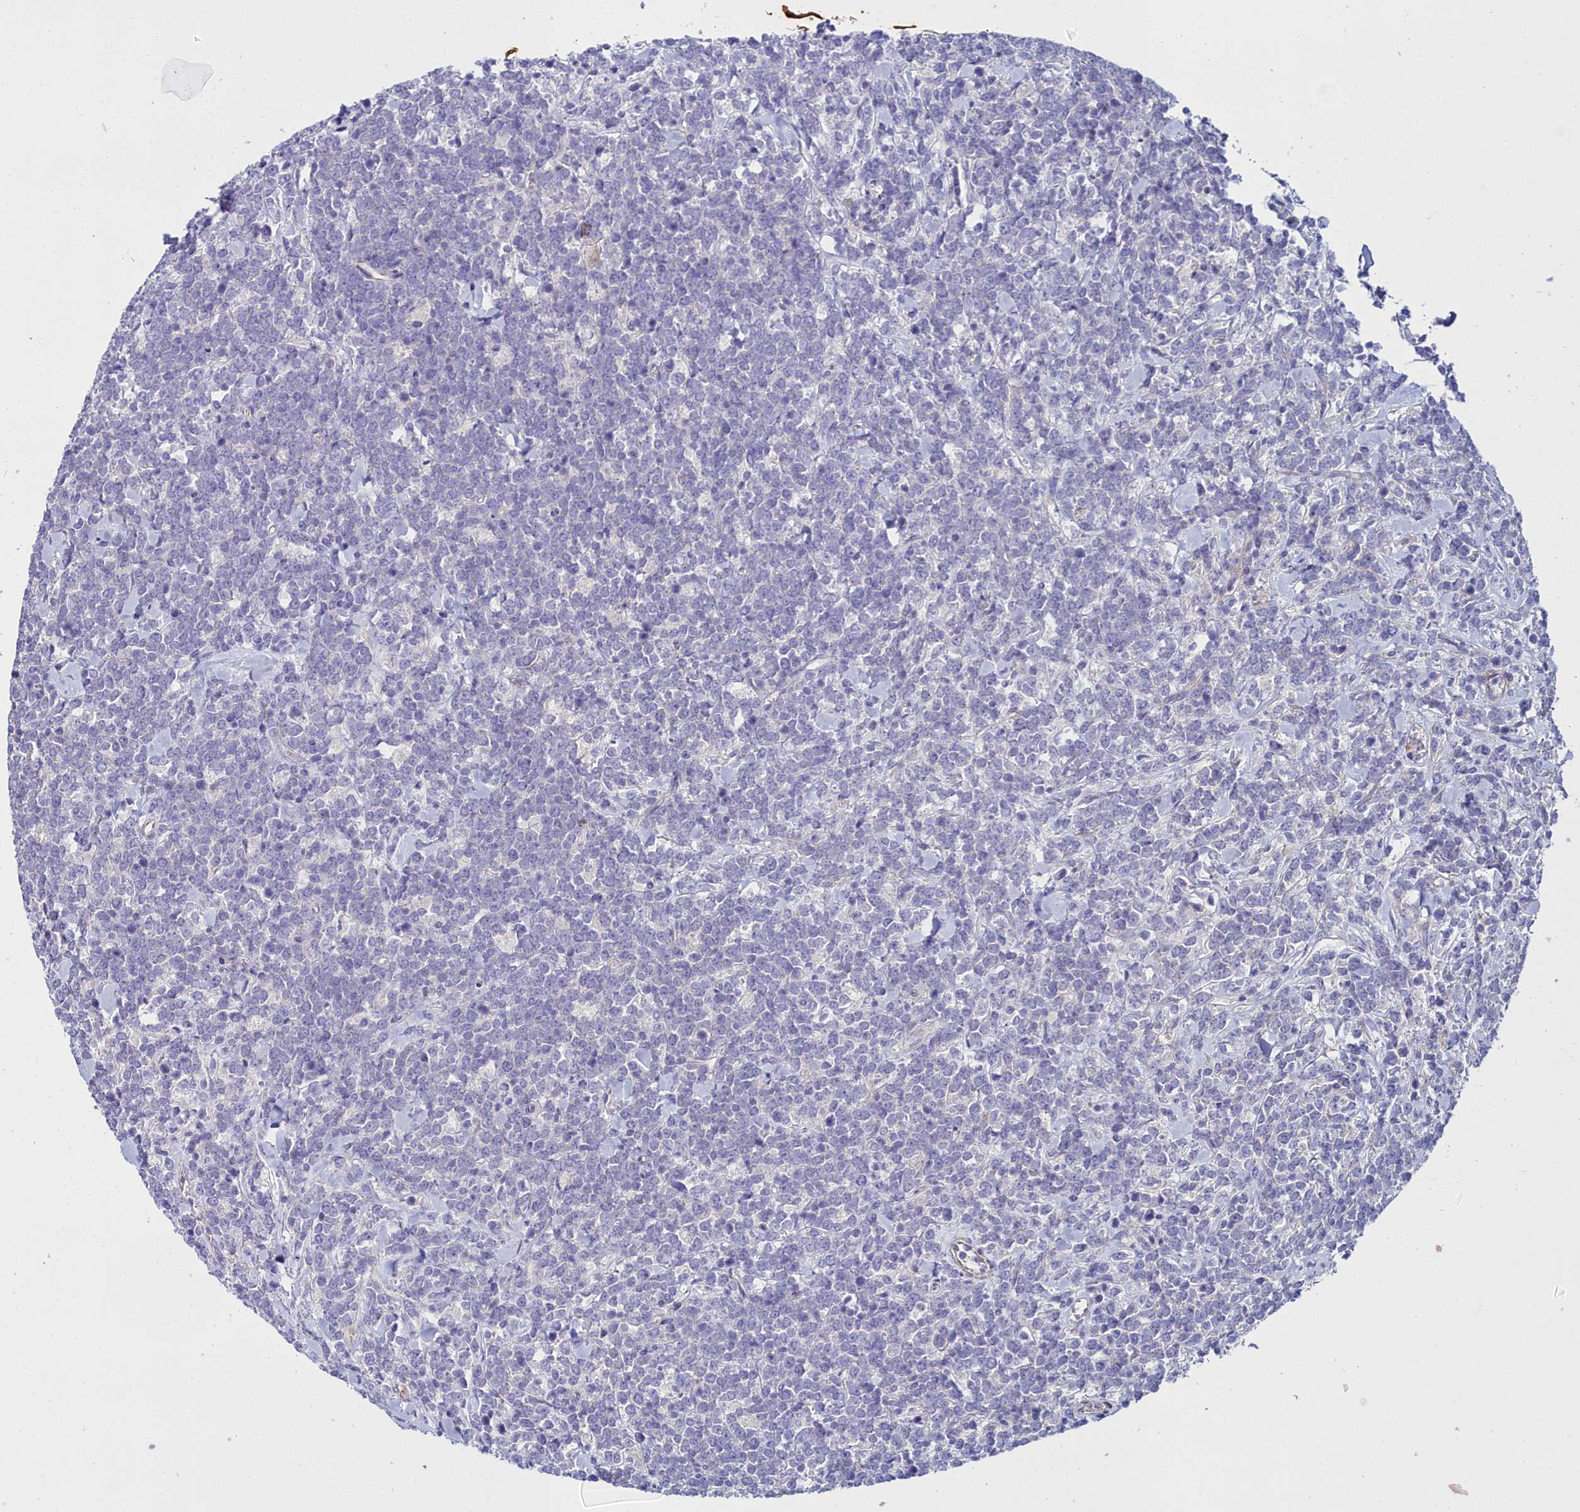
{"staining": {"intensity": "negative", "quantity": "none", "location": "none"}, "tissue": "lymphoma", "cell_type": "Tumor cells", "image_type": "cancer", "snomed": [{"axis": "morphology", "description": "Malignant lymphoma, non-Hodgkin's type, High grade"}, {"axis": "topography", "description": "Small intestine"}], "caption": "Immunohistochemistry micrograph of neoplastic tissue: human malignant lymphoma, non-Hodgkin's type (high-grade) stained with DAB (3,3'-diaminobenzidine) reveals no significant protein staining in tumor cells. (Brightfield microscopy of DAB IHC at high magnification).", "gene": "FADS3", "patient": {"sex": "male", "age": 8}}